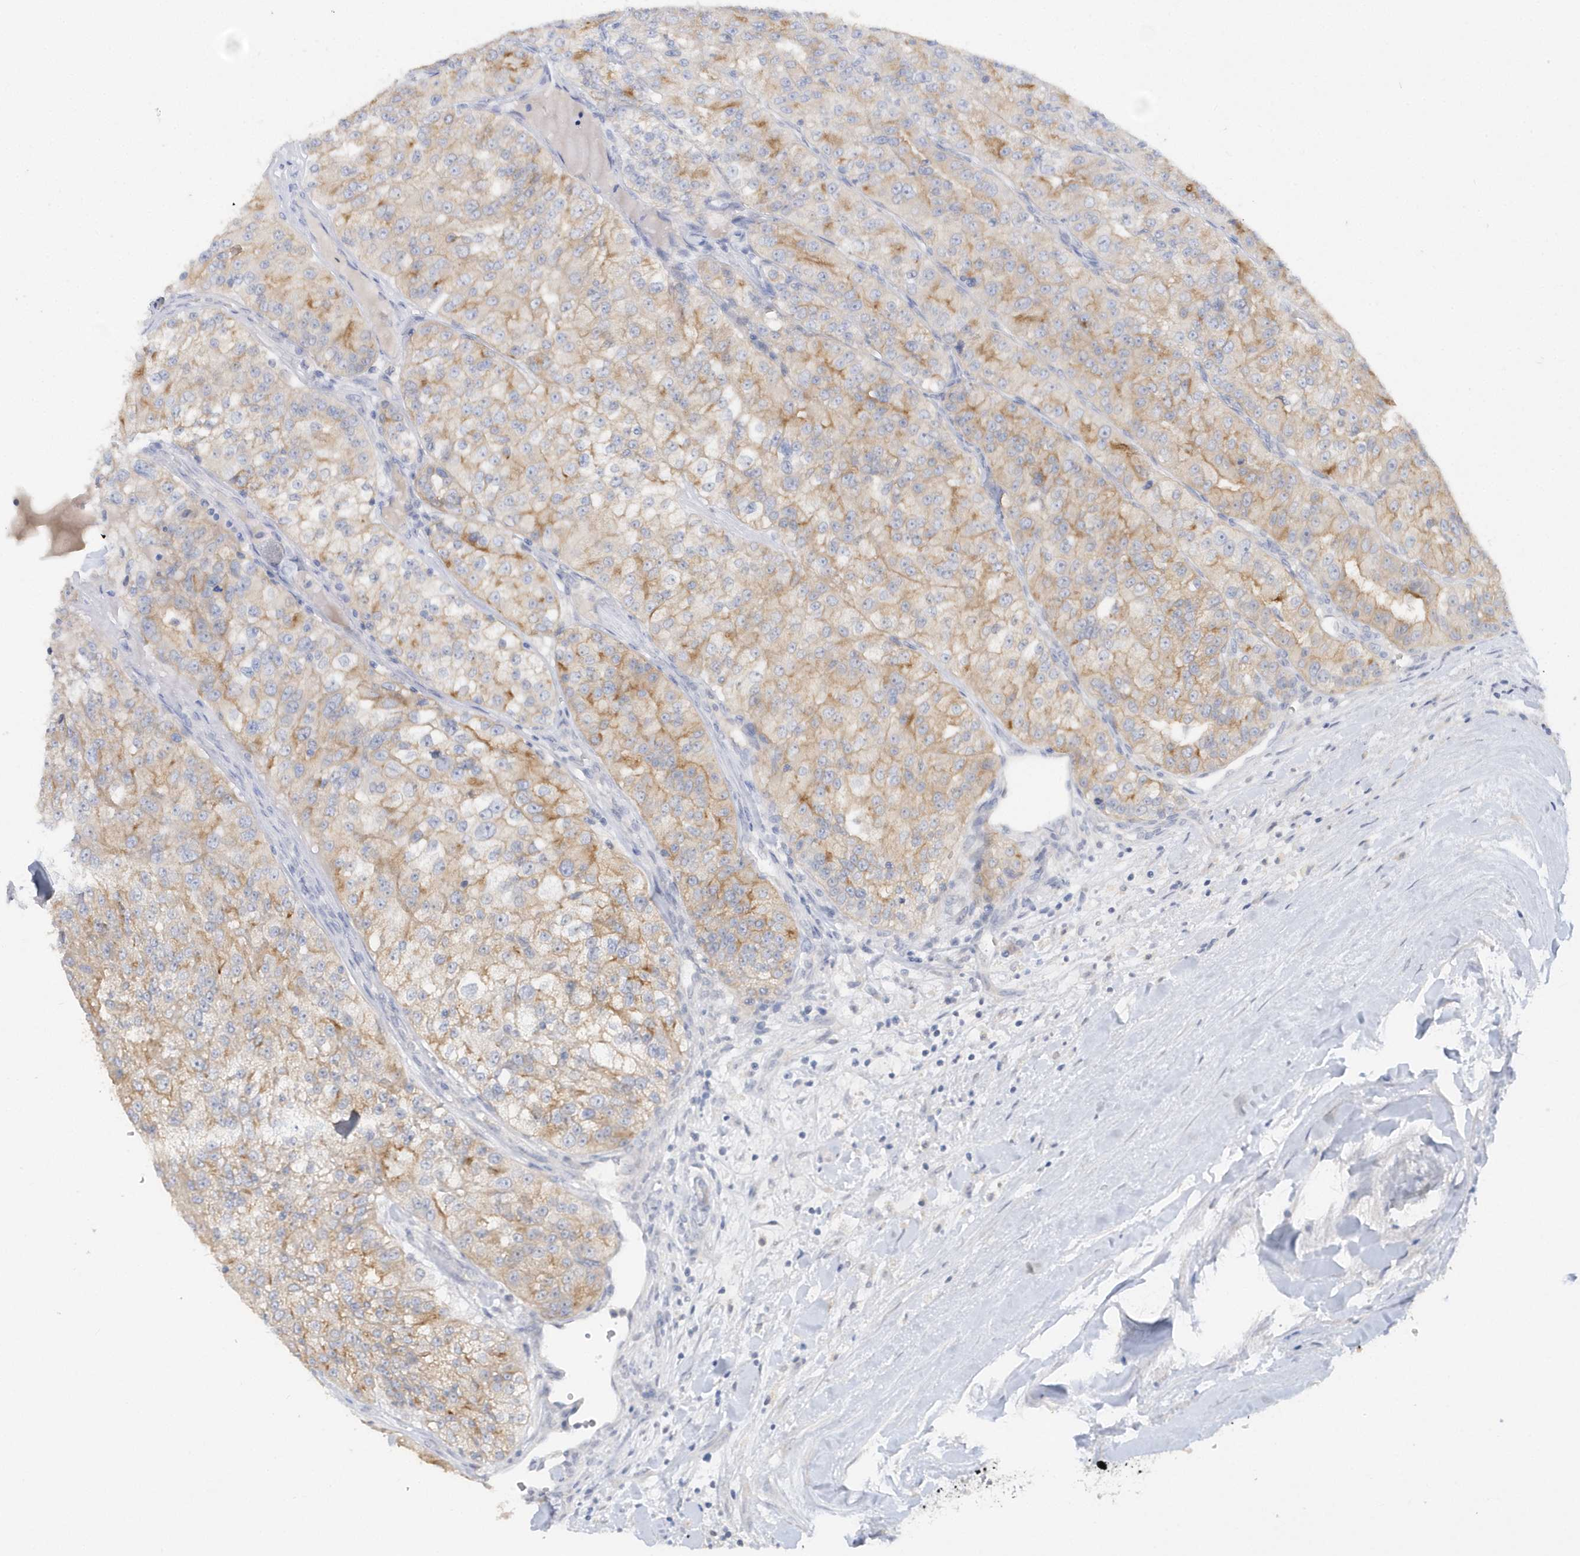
{"staining": {"intensity": "moderate", "quantity": "25%-75%", "location": "cytoplasmic/membranous"}, "tissue": "renal cancer", "cell_type": "Tumor cells", "image_type": "cancer", "snomed": [{"axis": "morphology", "description": "Adenocarcinoma, NOS"}, {"axis": "topography", "description": "Kidney"}], "caption": "Immunohistochemical staining of human adenocarcinoma (renal) shows moderate cytoplasmic/membranous protein positivity in about 25%-75% of tumor cells.", "gene": "RPE", "patient": {"sex": "female", "age": 63}}